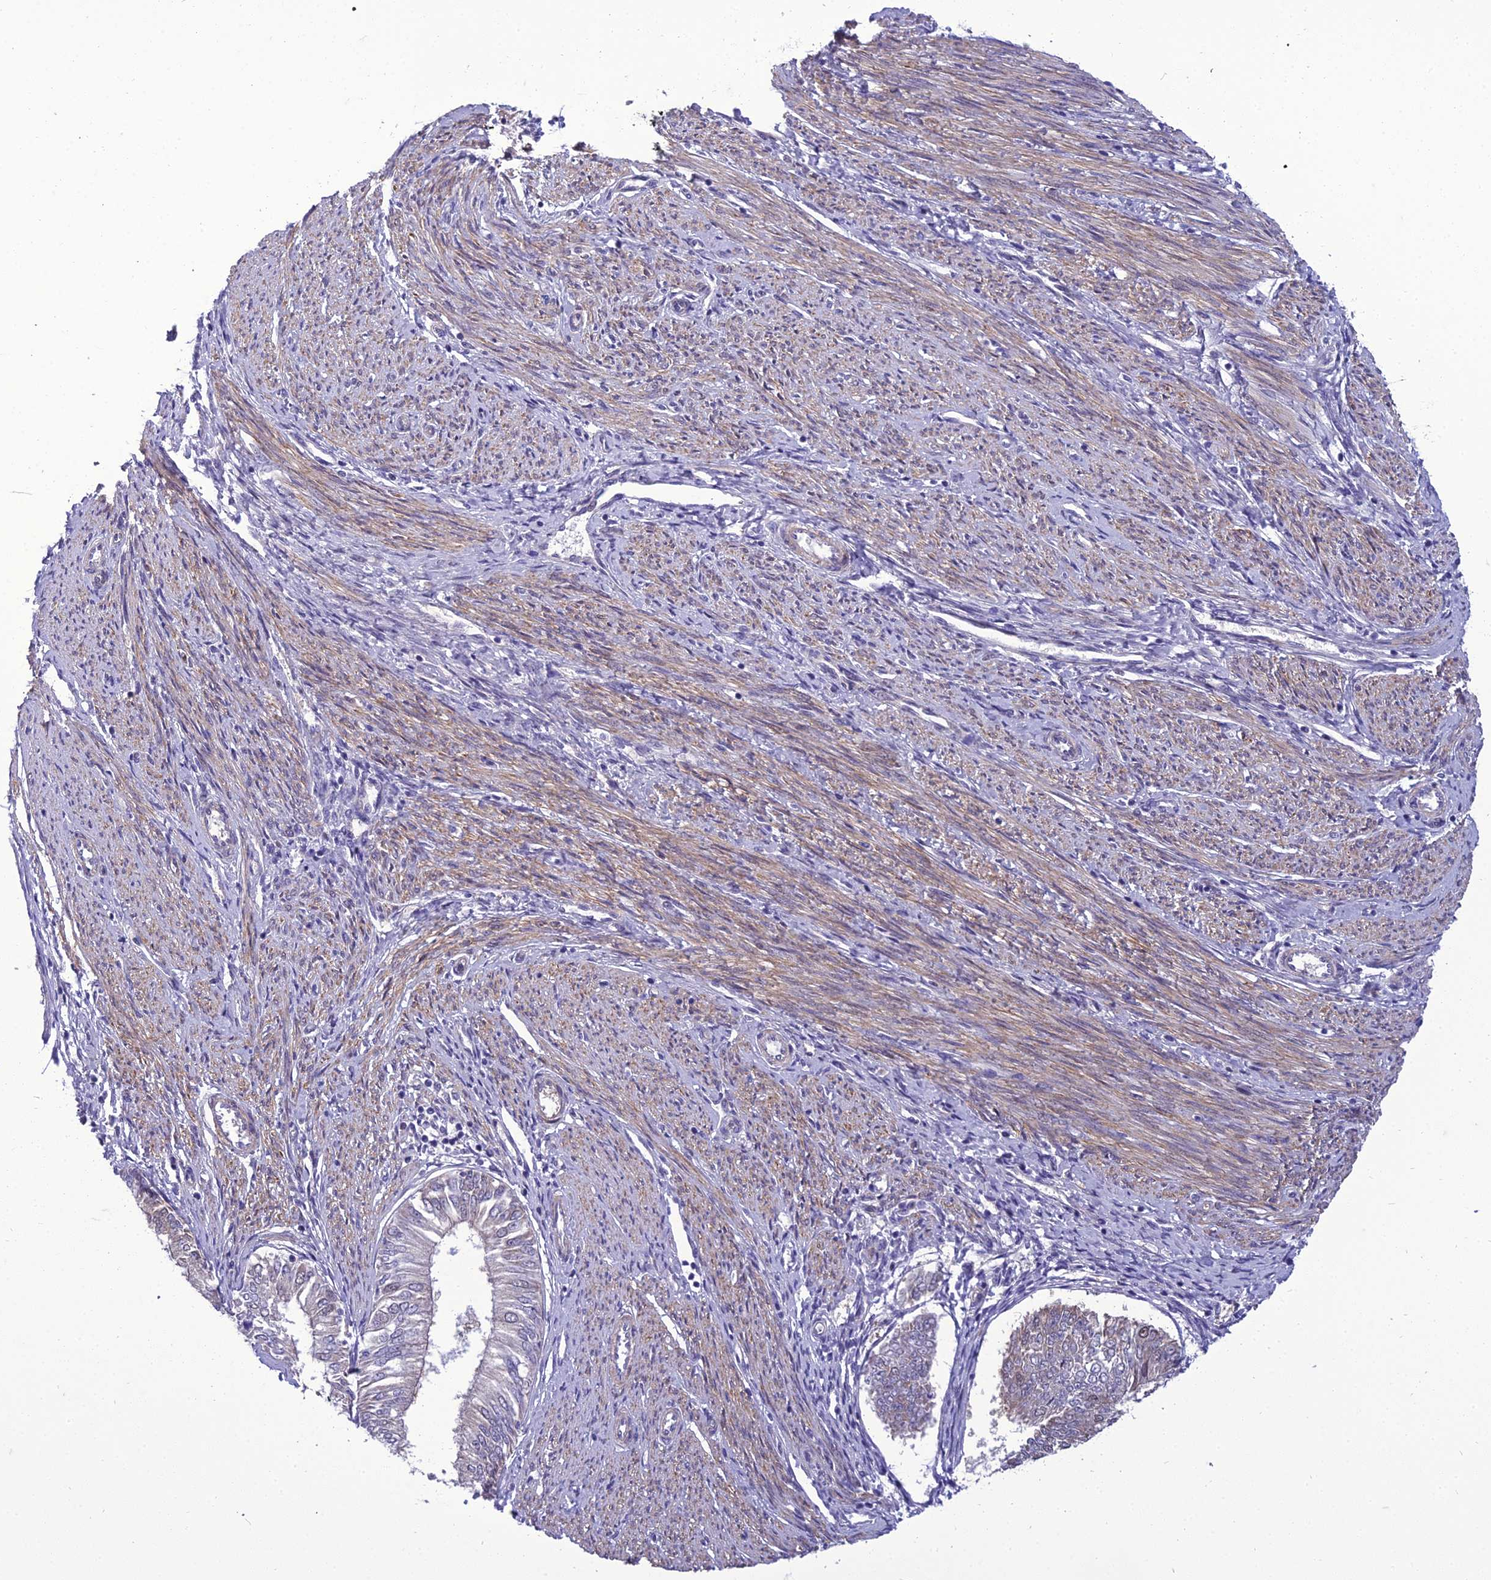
{"staining": {"intensity": "negative", "quantity": "none", "location": "none"}, "tissue": "endometrial cancer", "cell_type": "Tumor cells", "image_type": "cancer", "snomed": [{"axis": "morphology", "description": "Adenocarcinoma, NOS"}, {"axis": "topography", "description": "Endometrium"}], "caption": "This photomicrograph is of adenocarcinoma (endometrial) stained with immunohistochemistry (IHC) to label a protein in brown with the nuclei are counter-stained blue. There is no staining in tumor cells.", "gene": "GAB4", "patient": {"sex": "female", "age": 58}}